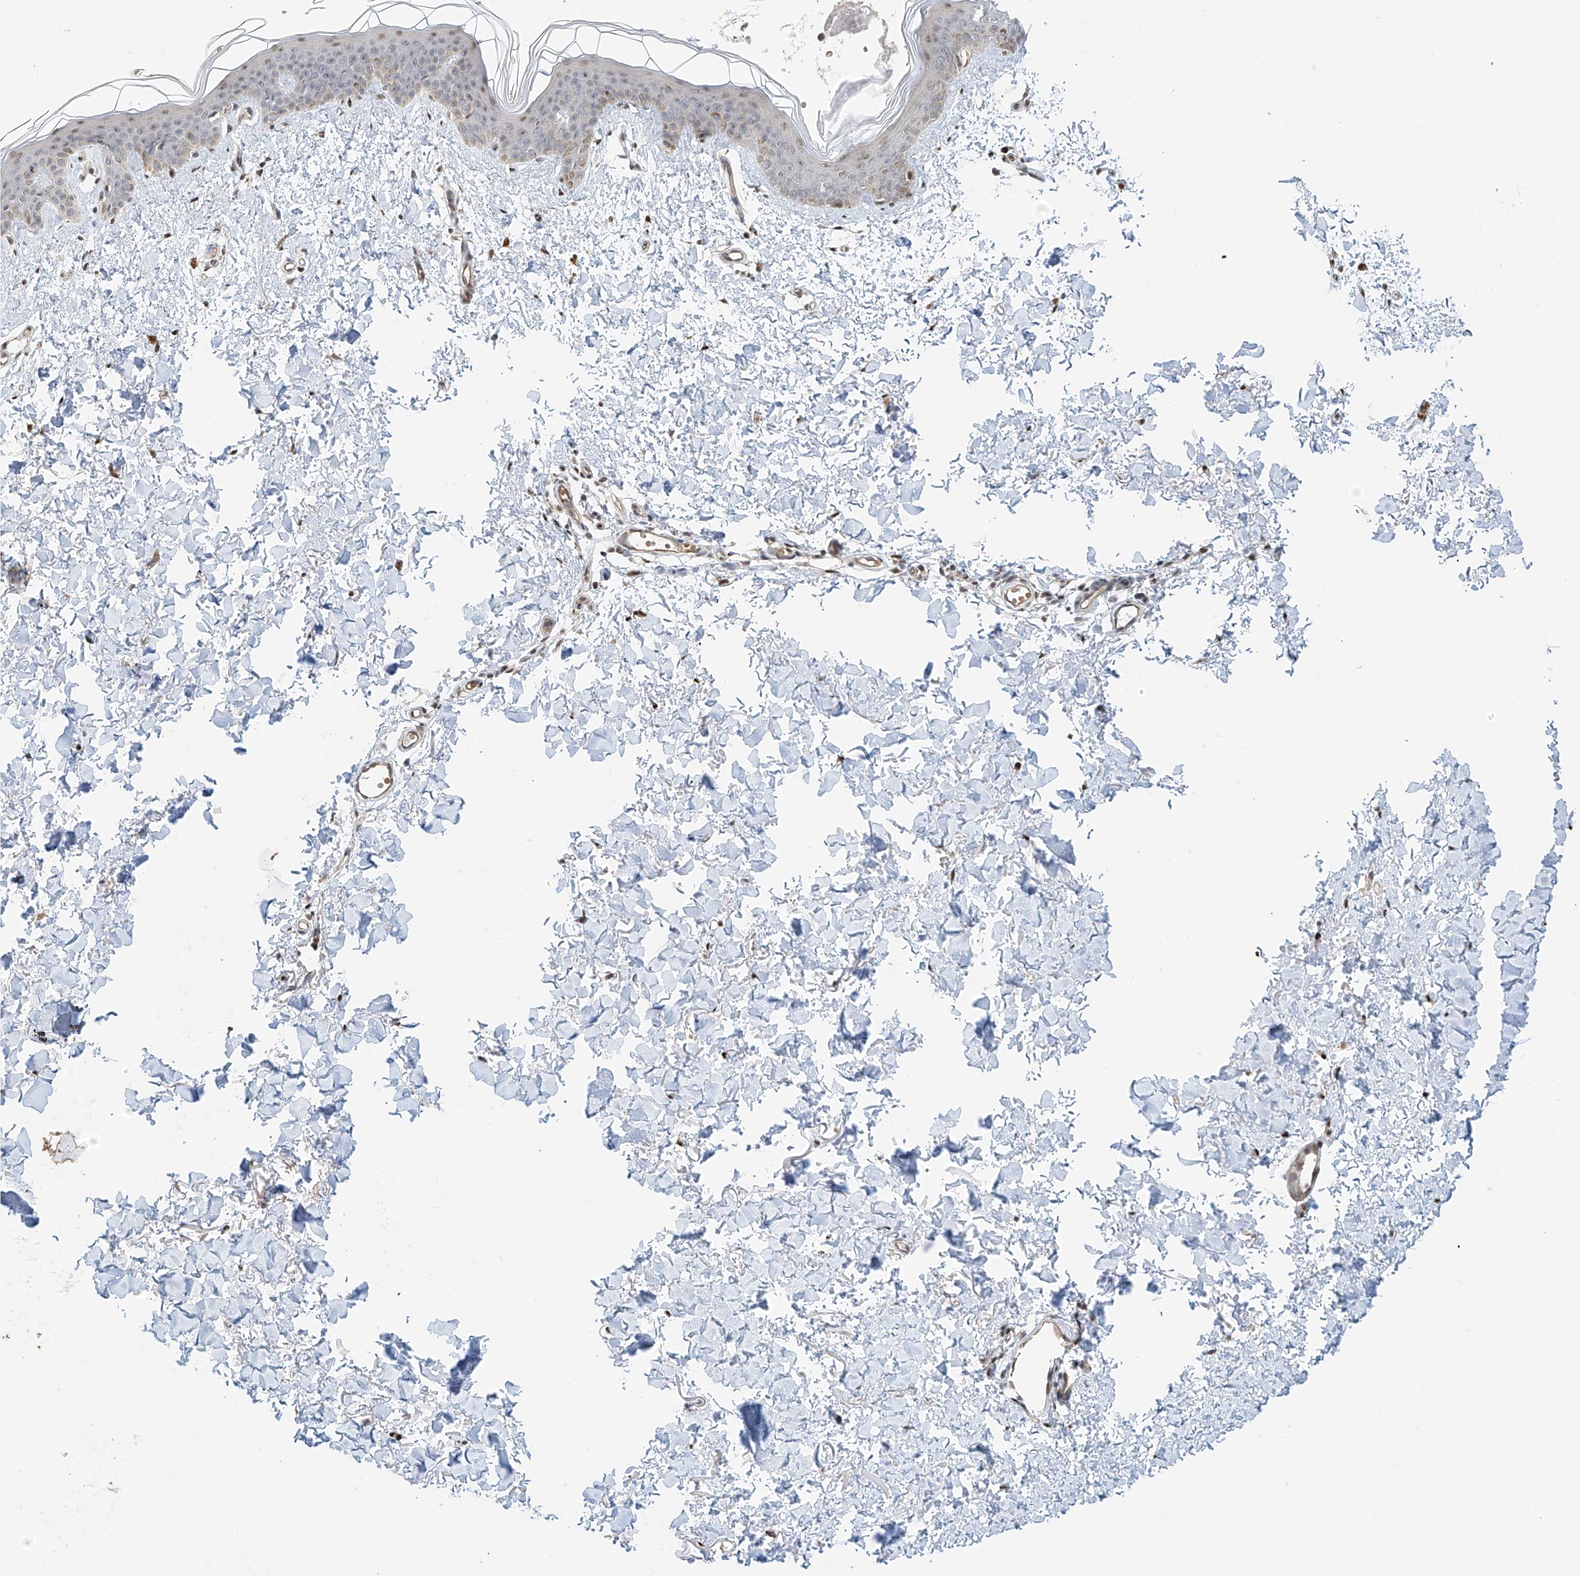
{"staining": {"intensity": "moderate", "quantity": ">75%", "location": "cytoplasmic/membranous,nuclear"}, "tissue": "skin", "cell_type": "Fibroblasts", "image_type": "normal", "snomed": [{"axis": "morphology", "description": "Normal tissue, NOS"}, {"axis": "topography", "description": "Skin"}], "caption": "This micrograph displays unremarkable skin stained with immunohistochemistry to label a protein in brown. The cytoplasmic/membranous,nuclear of fibroblasts show moderate positivity for the protein. Nuclei are counter-stained blue.", "gene": "ZNF514", "patient": {"sex": "female", "age": 46}}